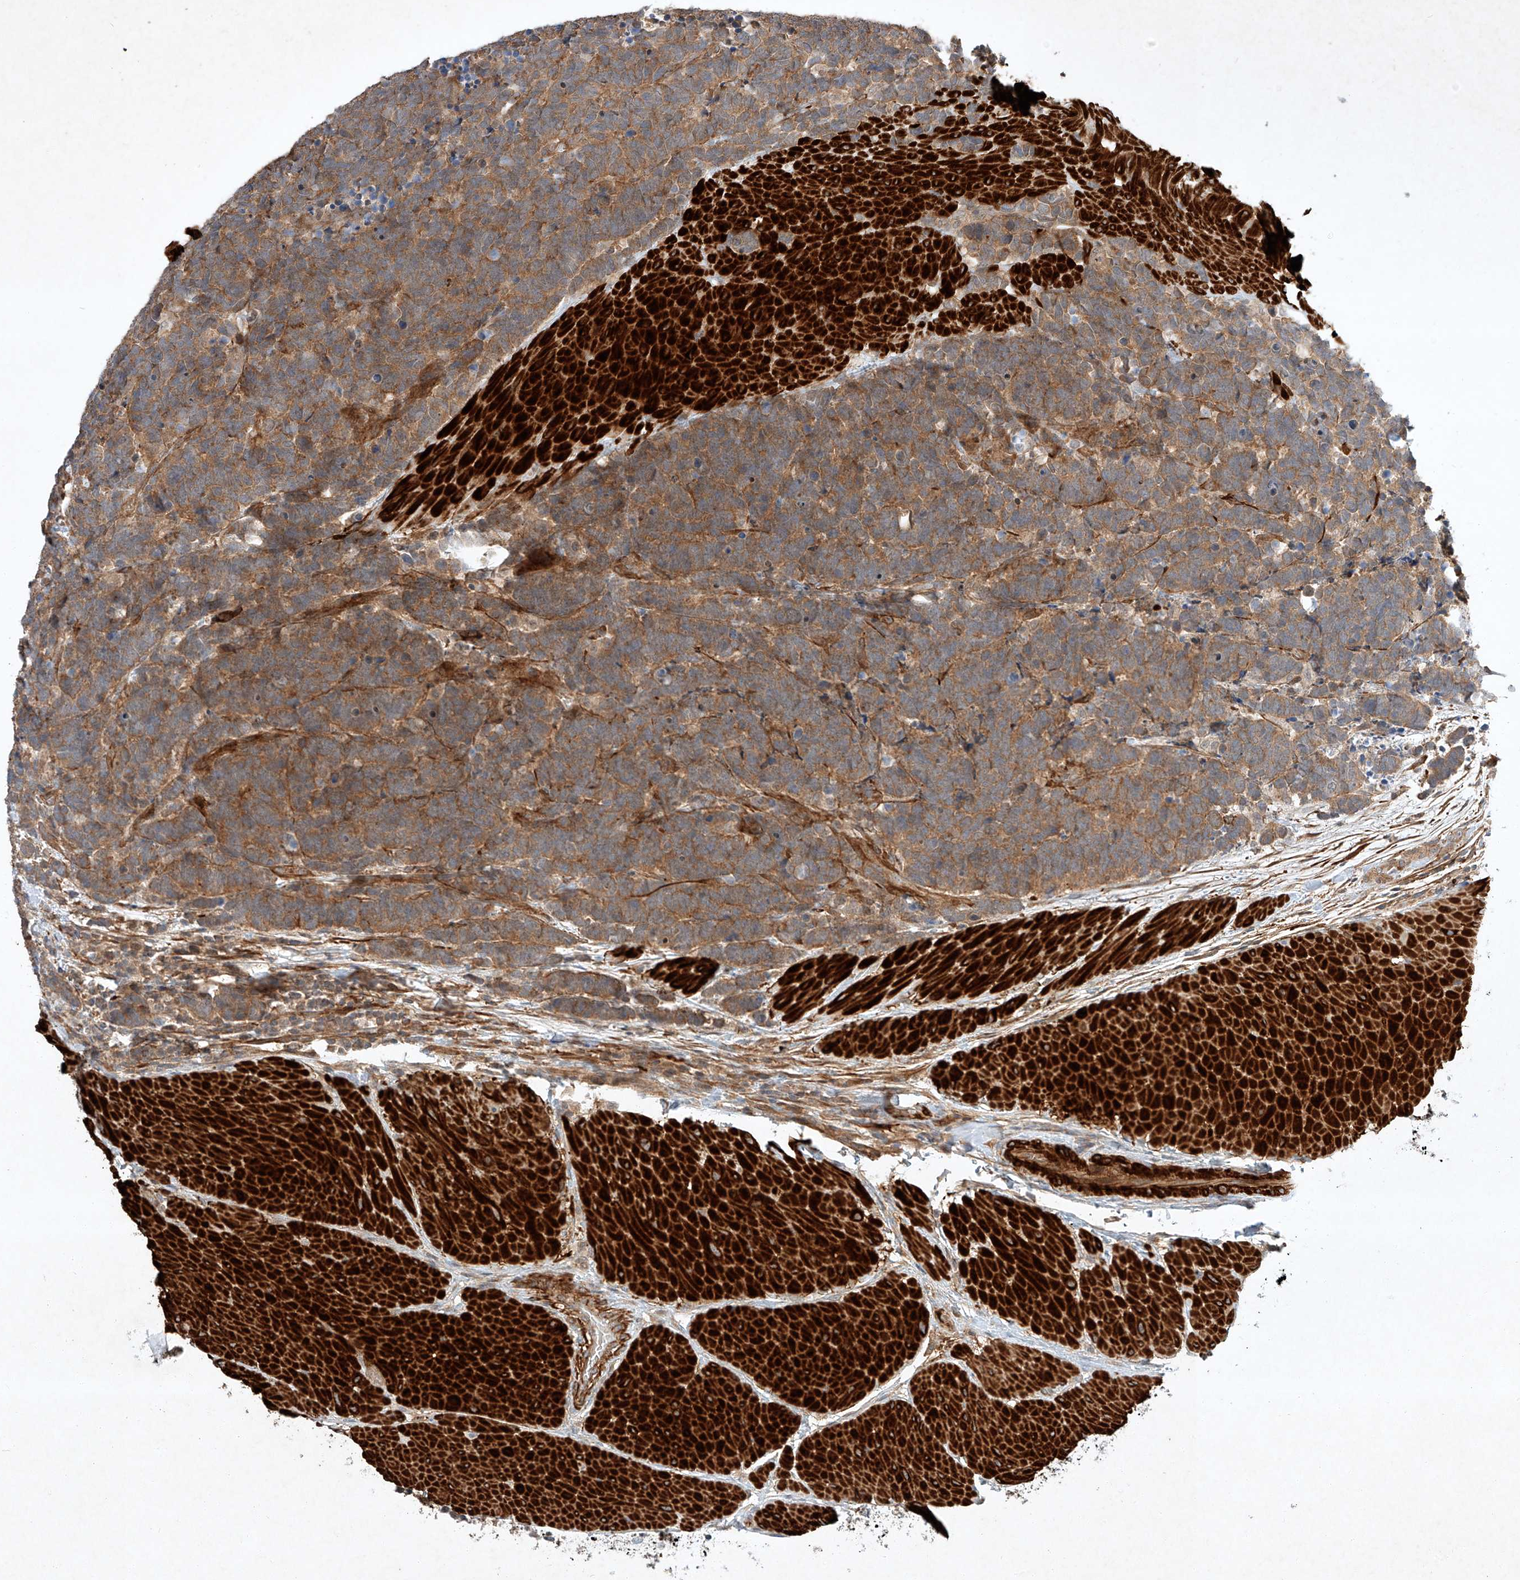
{"staining": {"intensity": "moderate", "quantity": "25%-75%", "location": "cytoplasmic/membranous"}, "tissue": "carcinoid", "cell_type": "Tumor cells", "image_type": "cancer", "snomed": [{"axis": "morphology", "description": "Carcinoma, NOS"}, {"axis": "morphology", "description": "Carcinoid, malignant, NOS"}, {"axis": "topography", "description": "Urinary bladder"}], "caption": "Immunohistochemical staining of carcinoid (malignant) displays medium levels of moderate cytoplasmic/membranous protein staining in about 25%-75% of tumor cells.", "gene": "ARHGAP33", "patient": {"sex": "male", "age": 57}}